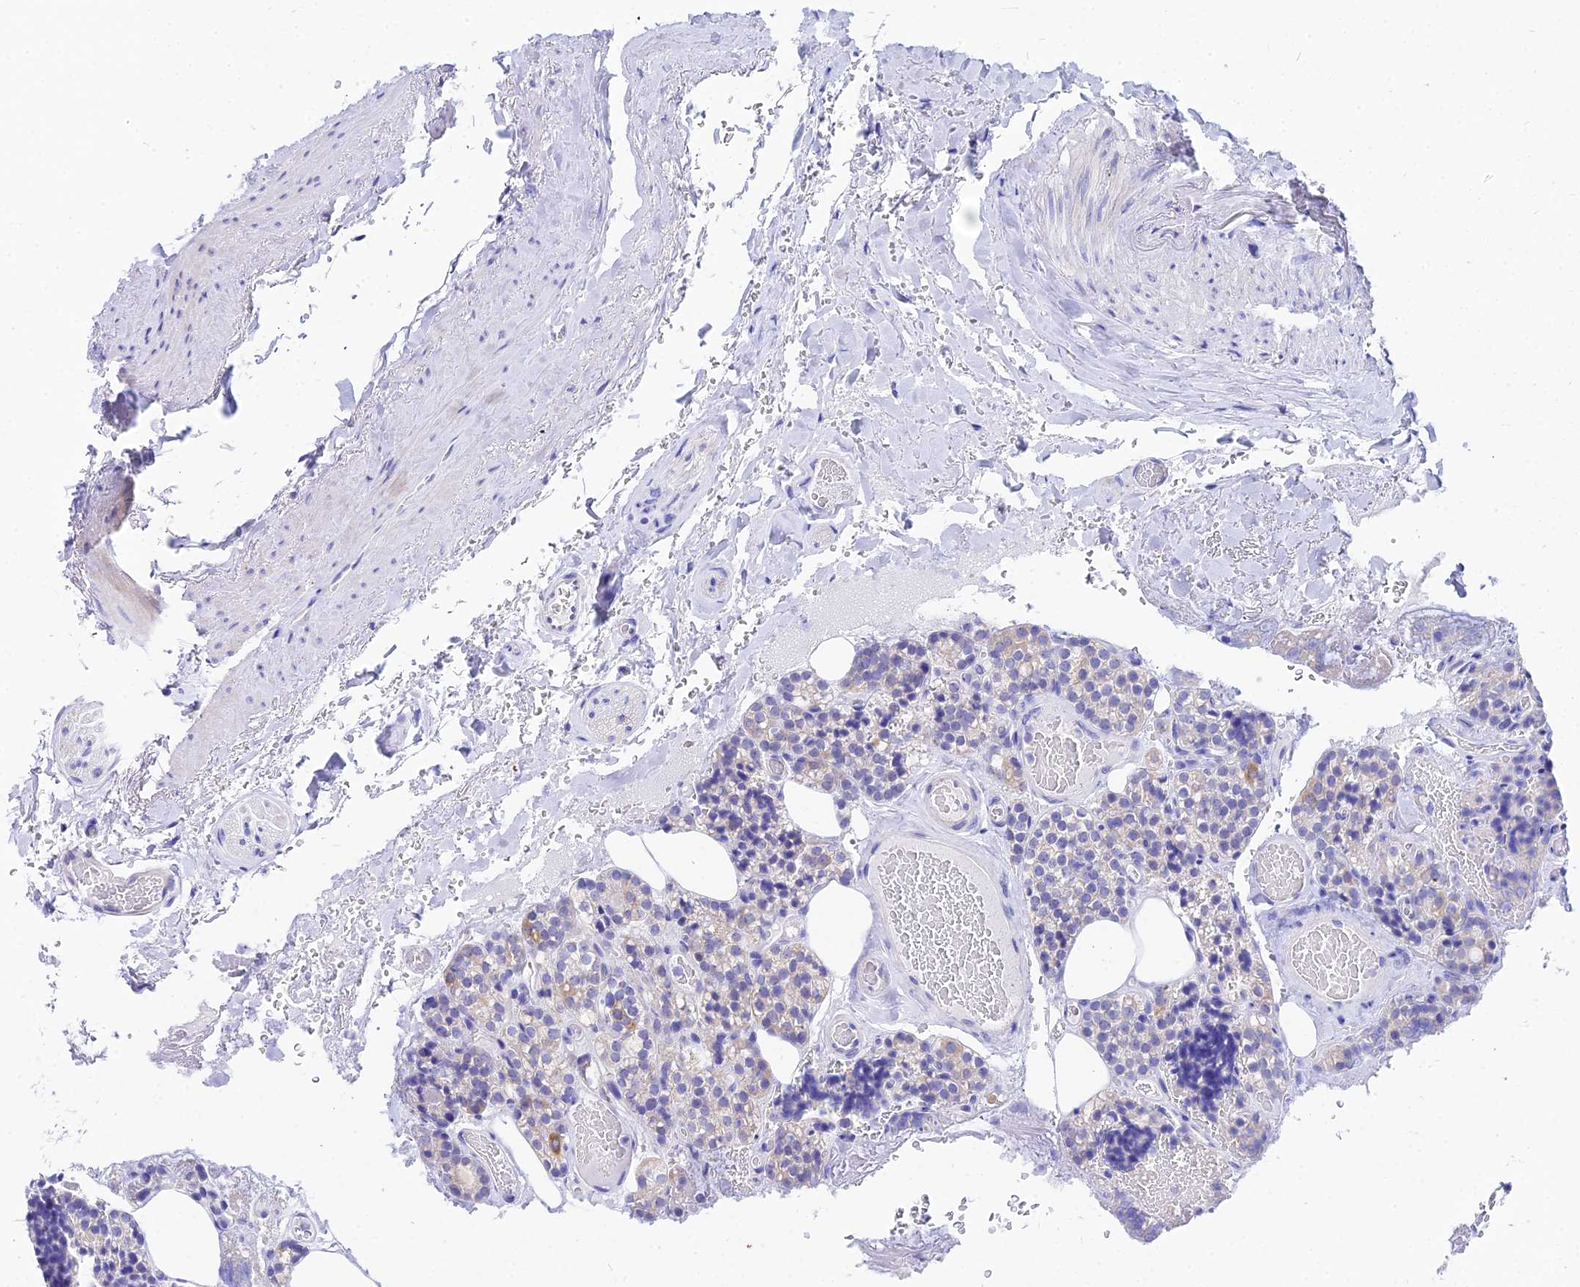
{"staining": {"intensity": "weak", "quantity": "<25%", "location": "cytoplasmic/membranous"}, "tissue": "parathyroid gland", "cell_type": "Glandular cells", "image_type": "normal", "snomed": [{"axis": "morphology", "description": "Normal tissue, NOS"}, {"axis": "topography", "description": "Parathyroid gland"}], "caption": "An immunohistochemistry (IHC) histopathology image of normal parathyroid gland is shown. There is no staining in glandular cells of parathyroid gland.", "gene": "CEP41", "patient": {"sex": "male", "age": 87}}